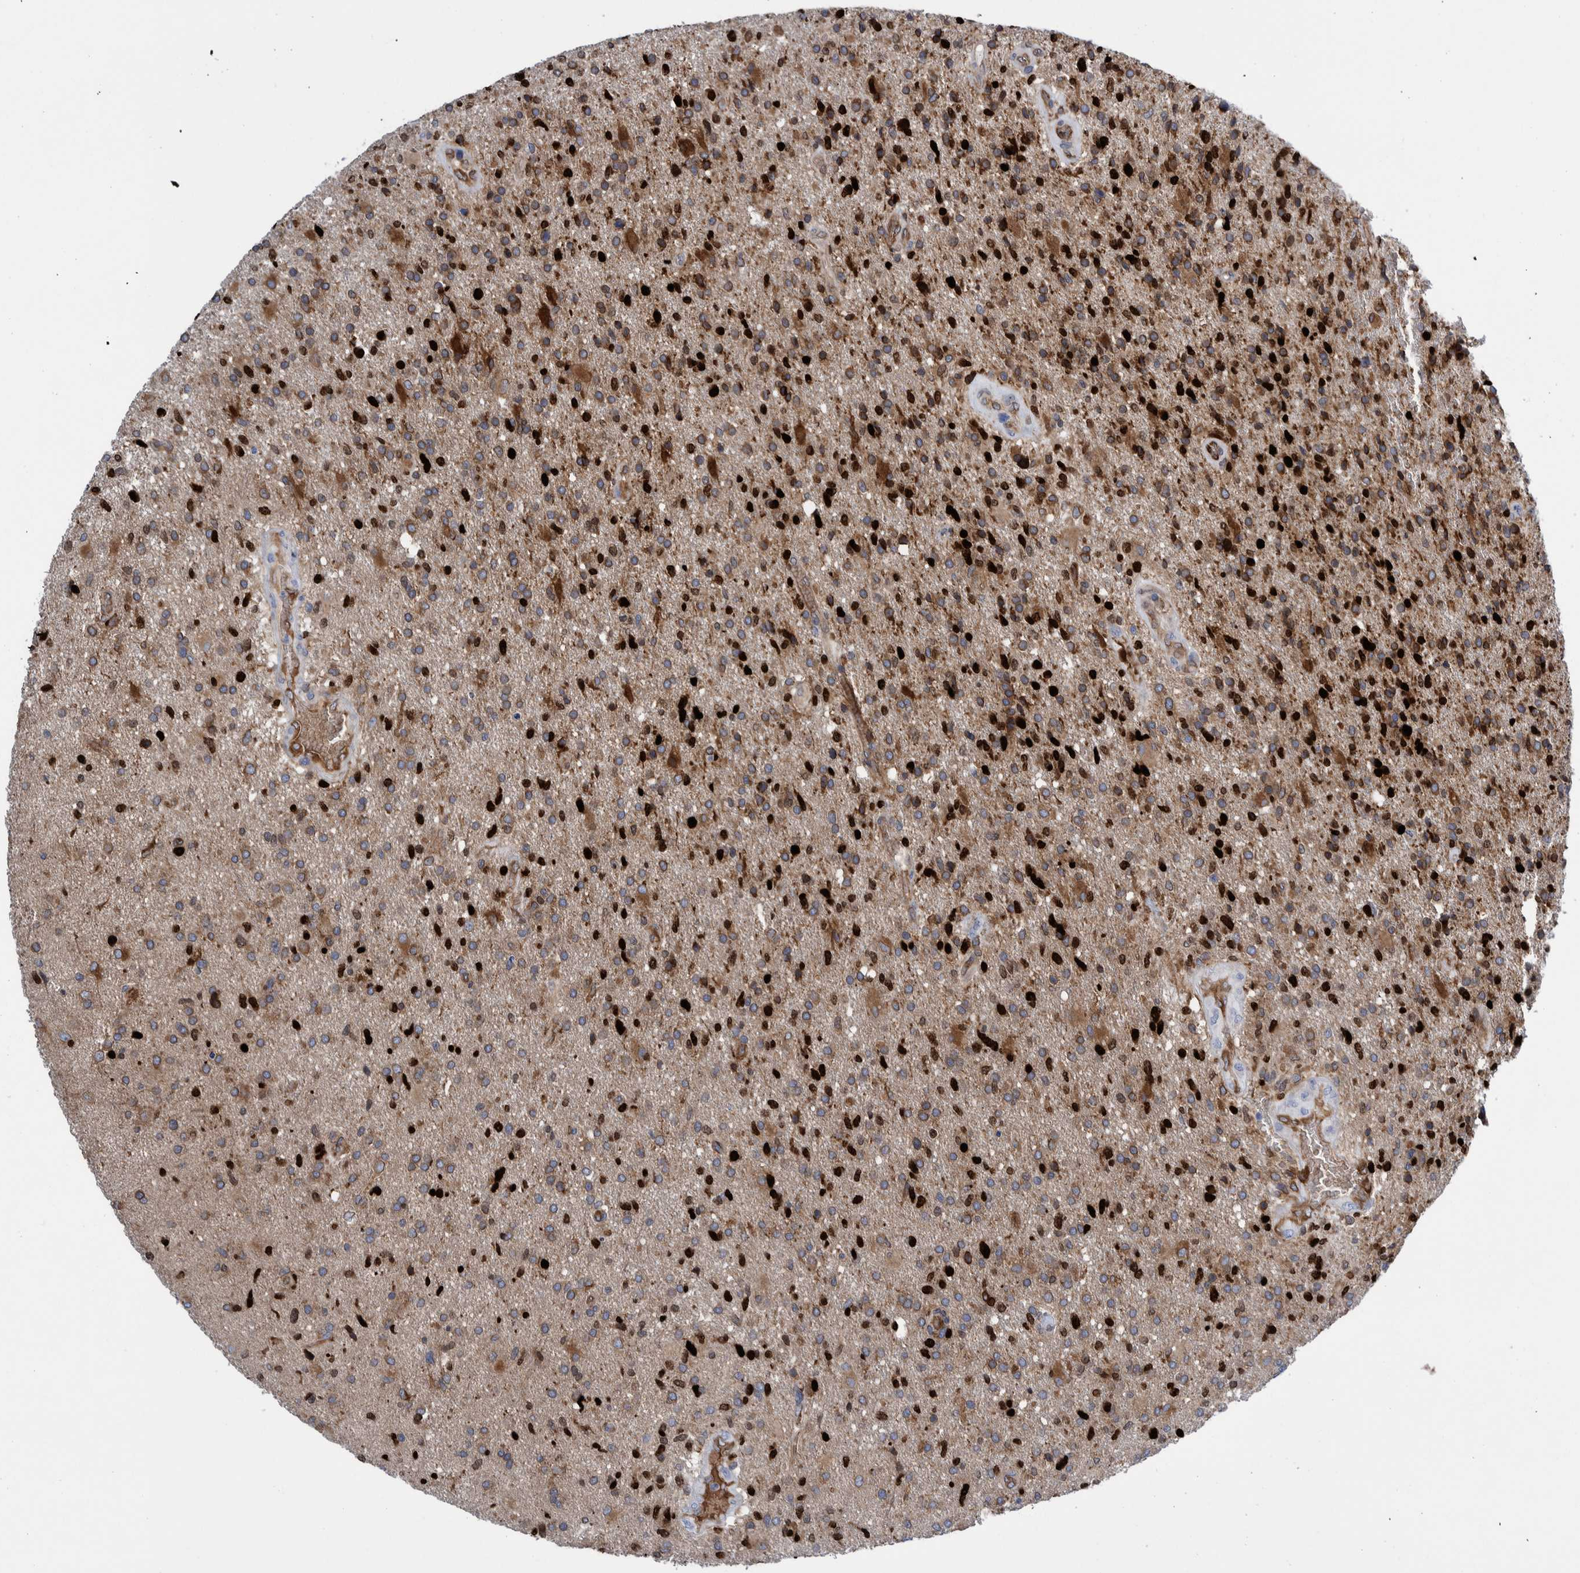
{"staining": {"intensity": "strong", "quantity": ">75%", "location": "cytoplasmic/membranous"}, "tissue": "glioma", "cell_type": "Tumor cells", "image_type": "cancer", "snomed": [{"axis": "morphology", "description": "Glioma, malignant, High grade"}, {"axis": "topography", "description": "Brain"}], "caption": "Malignant high-grade glioma tissue exhibits strong cytoplasmic/membranous expression in about >75% of tumor cells", "gene": "THEM6", "patient": {"sex": "male", "age": 72}}